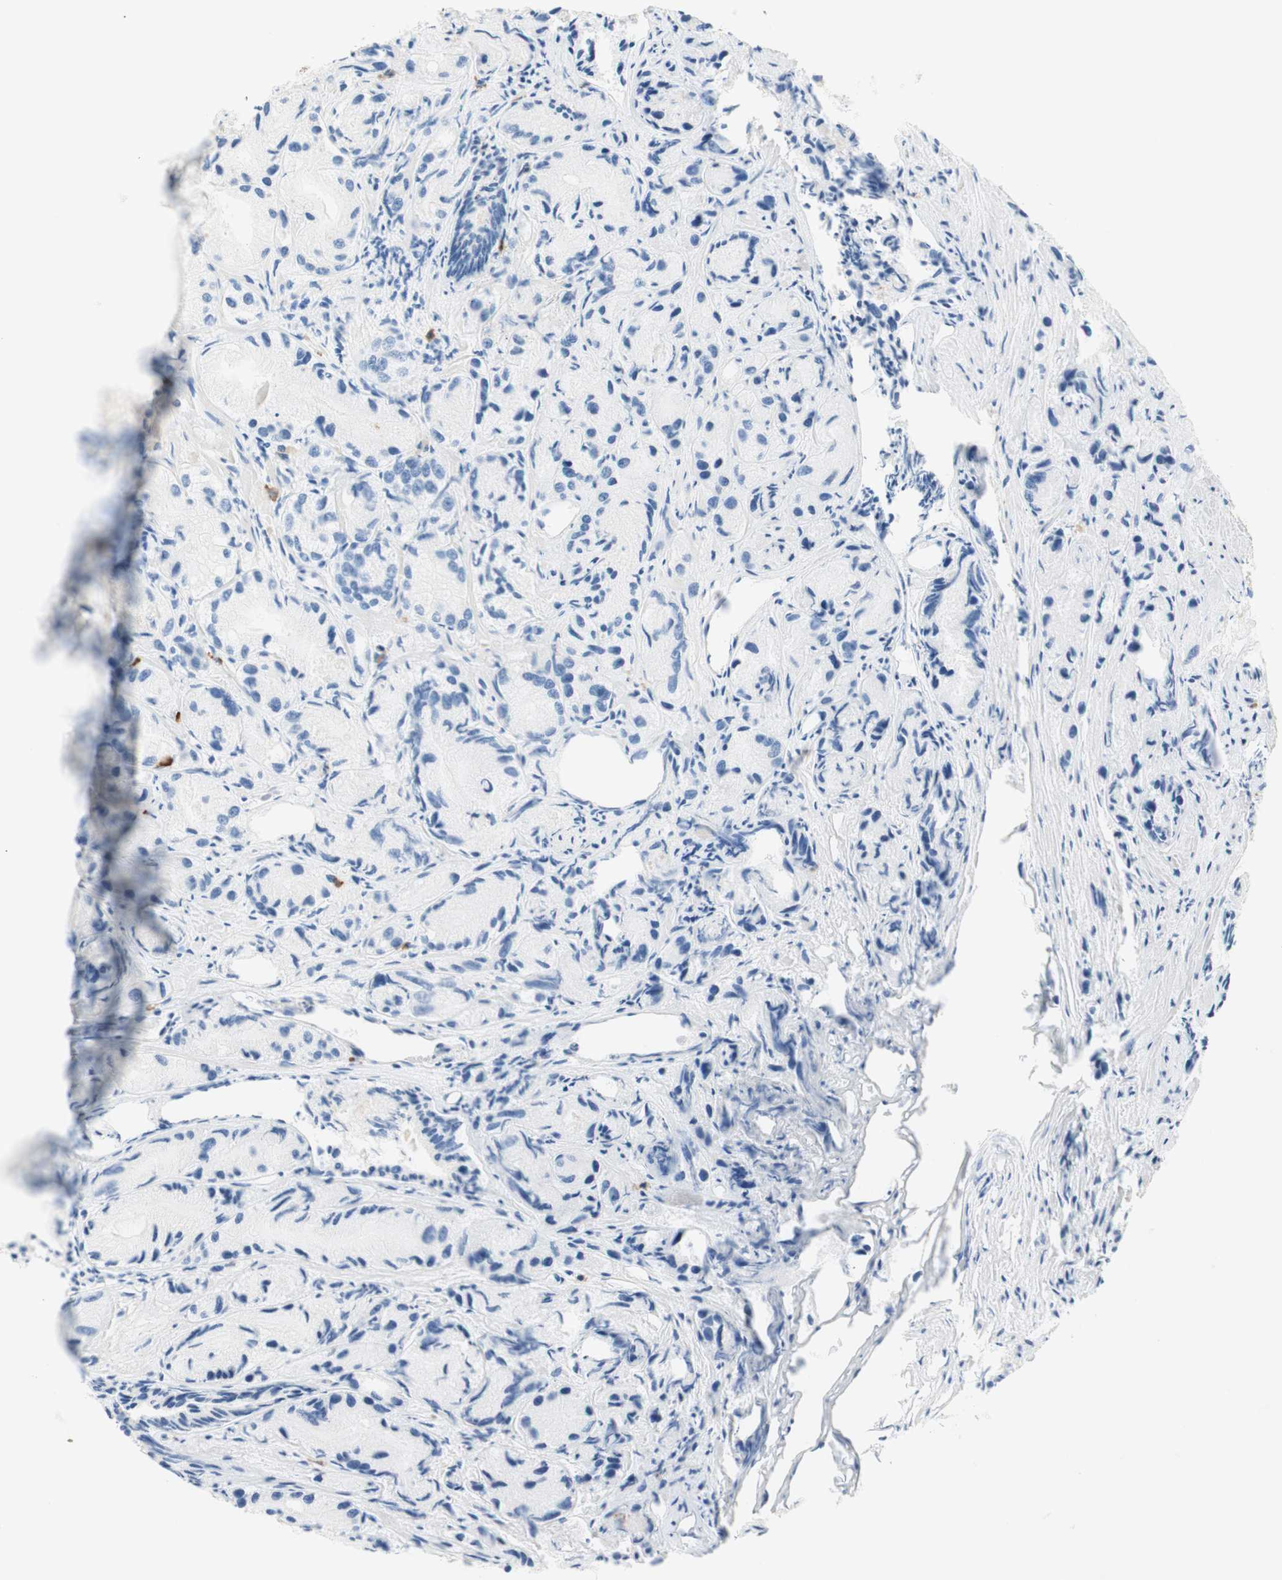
{"staining": {"intensity": "negative", "quantity": "none", "location": "none"}, "tissue": "prostate cancer", "cell_type": "Tumor cells", "image_type": "cancer", "snomed": [{"axis": "morphology", "description": "Adenocarcinoma, Low grade"}, {"axis": "topography", "description": "Prostate"}], "caption": "Immunohistochemistry of human prostate adenocarcinoma (low-grade) shows no expression in tumor cells.", "gene": "CEACAM1", "patient": {"sex": "male", "age": 72}}